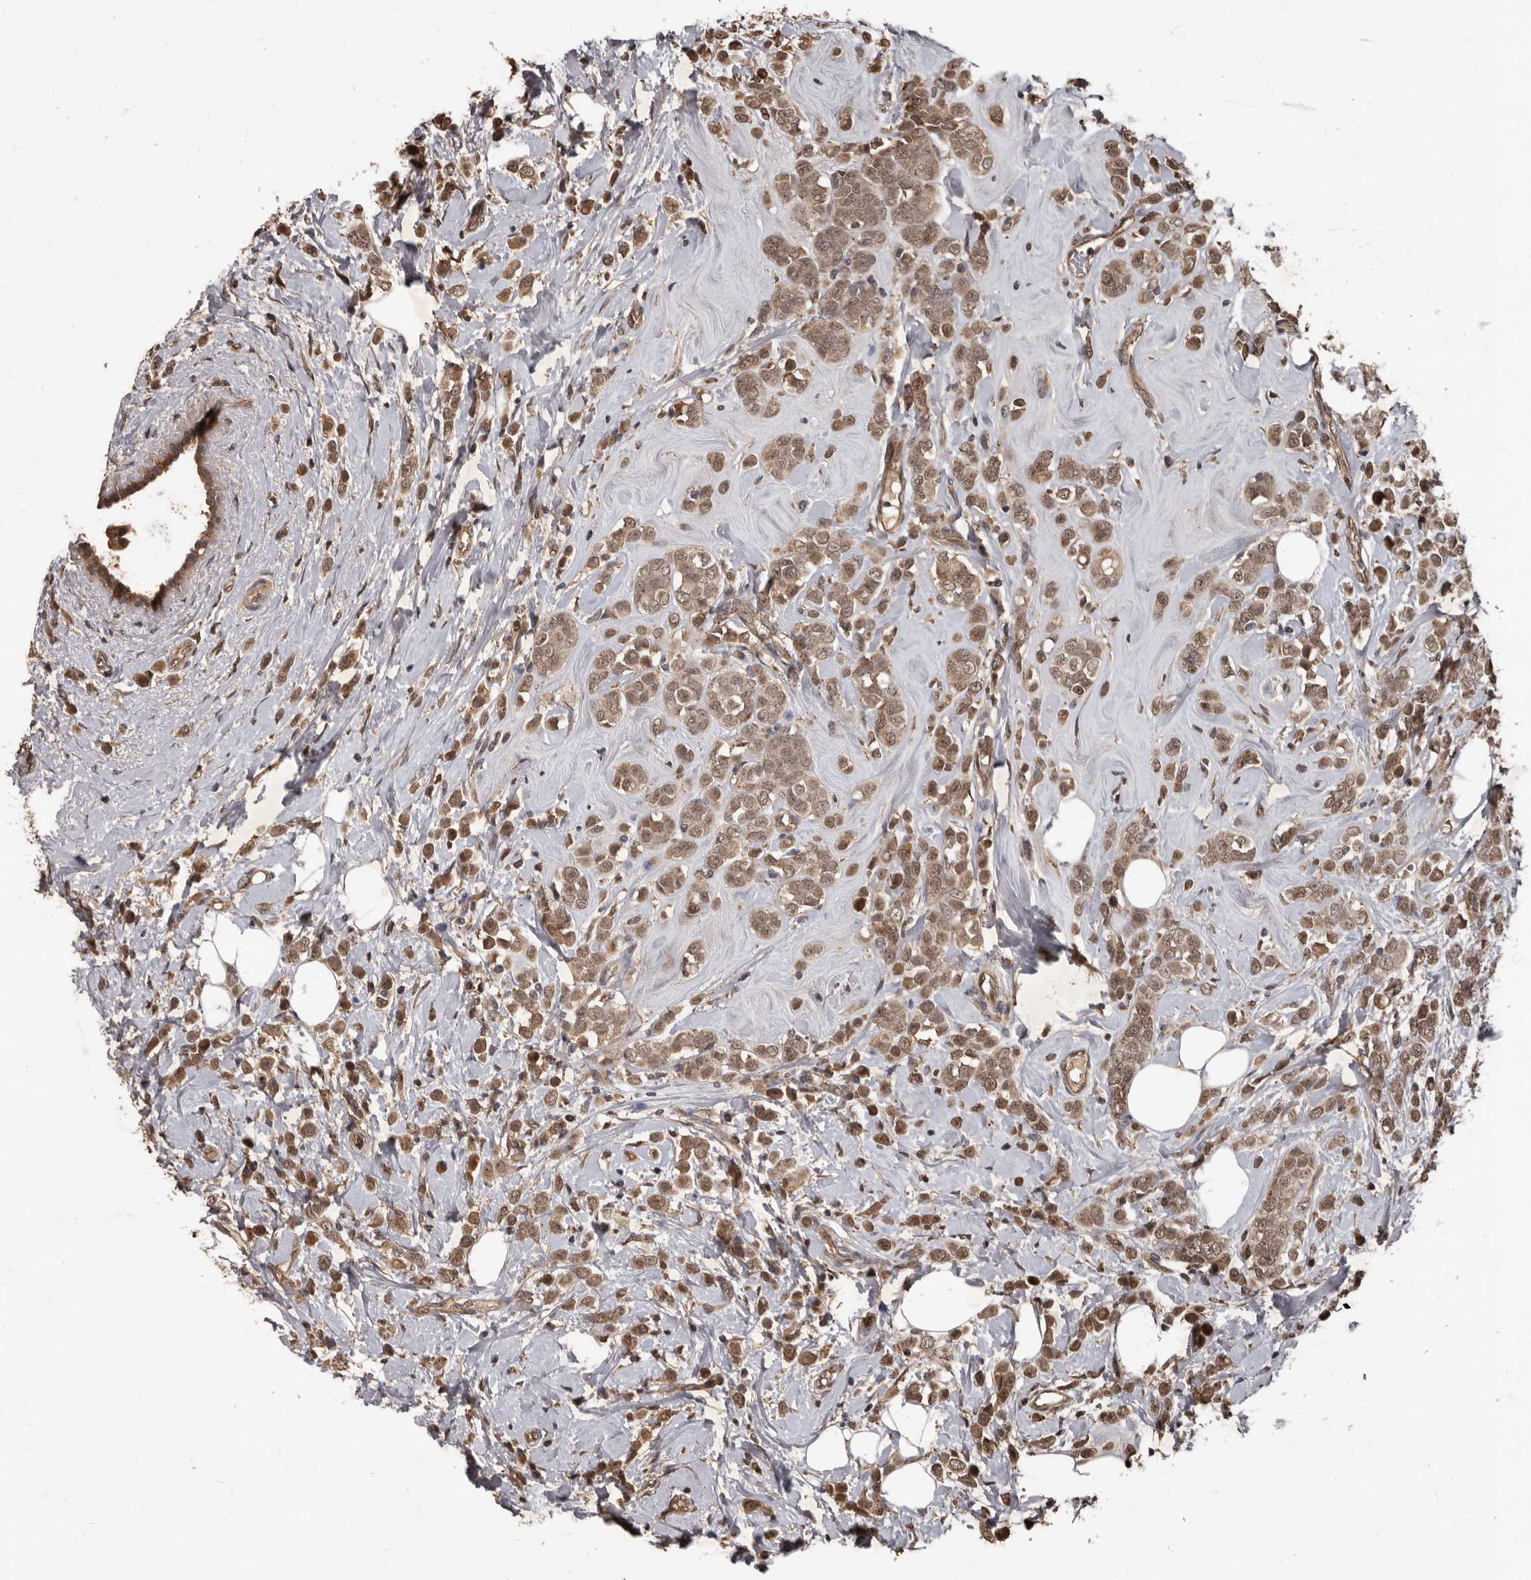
{"staining": {"intensity": "moderate", "quantity": ">75%", "location": "cytoplasmic/membranous,nuclear"}, "tissue": "breast cancer", "cell_type": "Tumor cells", "image_type": "cancer", "snomed": [{"axis": "morphology", "description": "Lobular carcinoma"}, {"axis": "topography", "description": "Breast"}], "caption": "A photomicrograph showing moderate cytoplasmic/membranous and nuclear expression in approximately >75% of tumor cells in lobular carcinoma (breast), as visualized by brown immunohistochemical staining.", "gene": "AHR", "patient": {"sex": "female", "age": 47}}